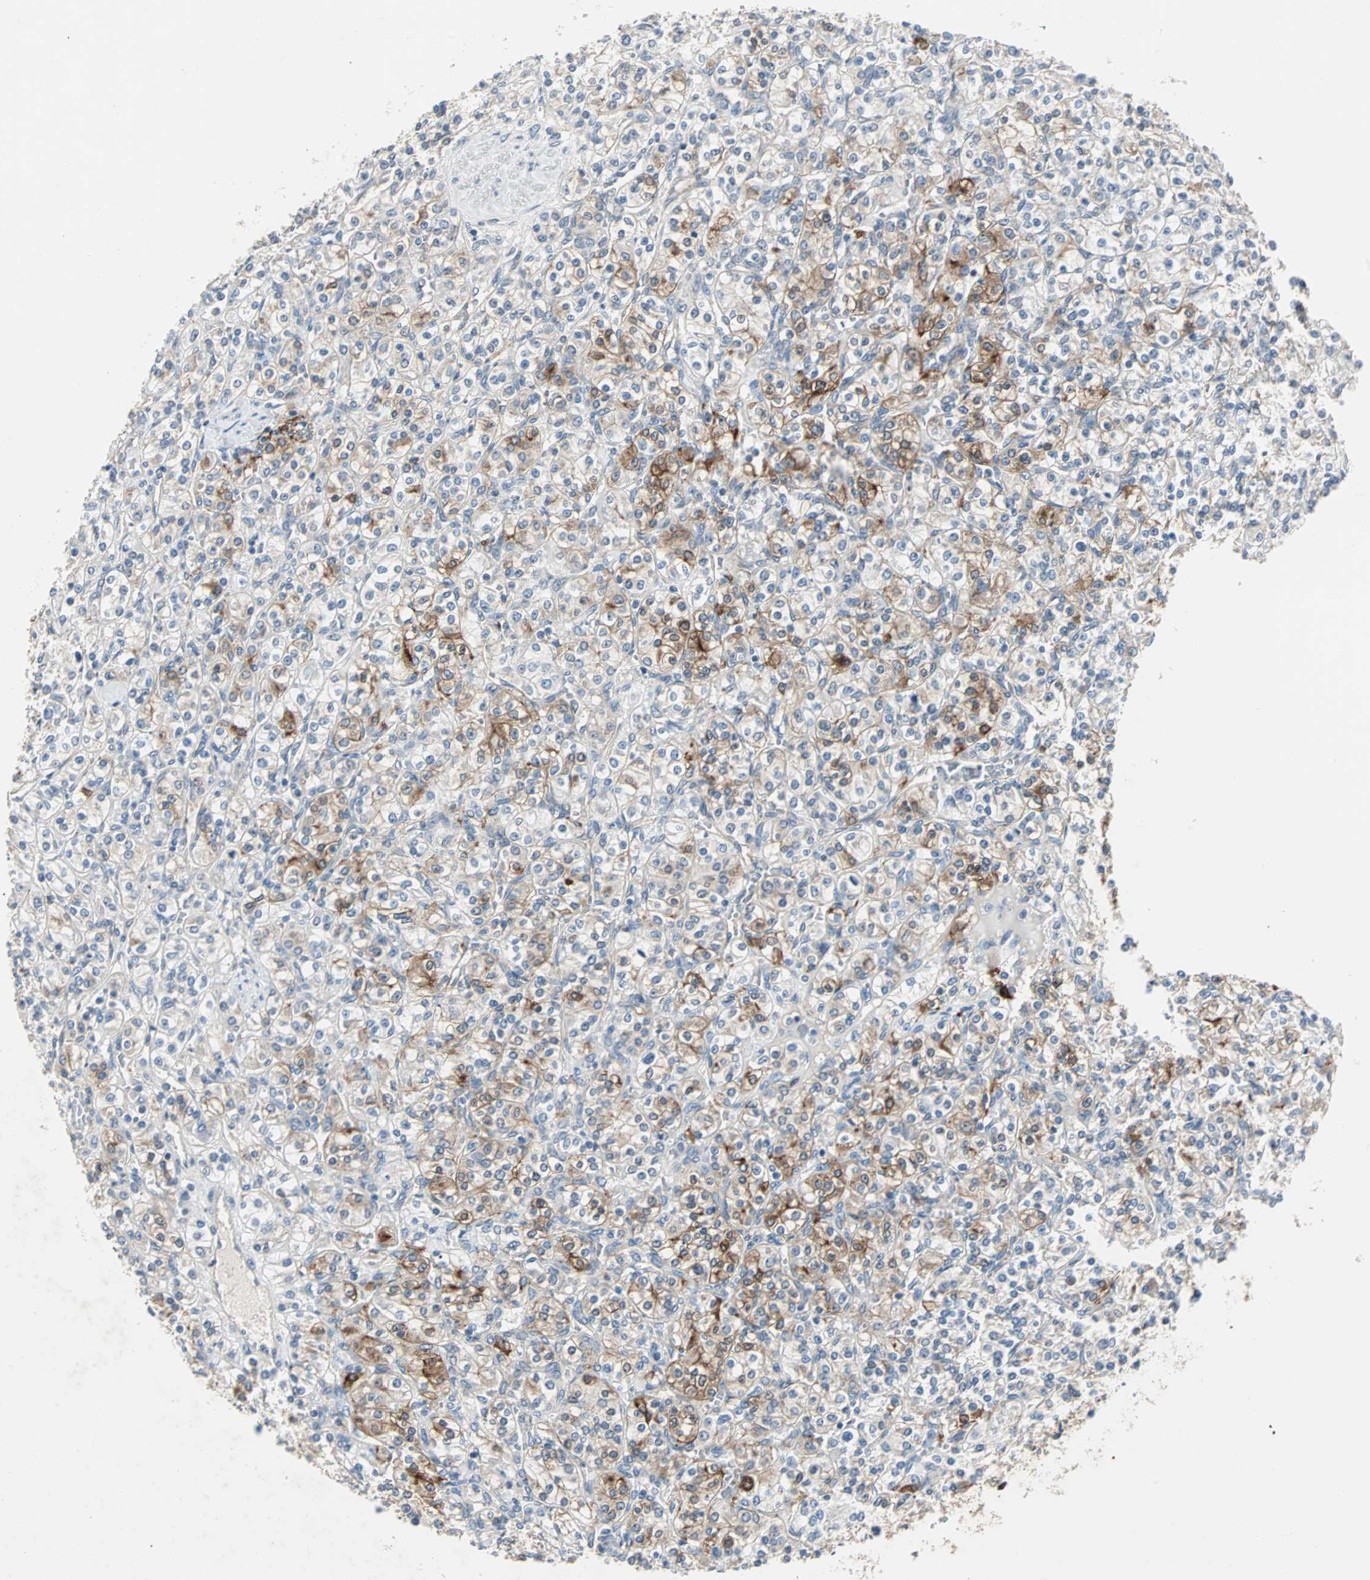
{"staining": {"intensity": "moderate", "quantity": "<25%", "location": "cytoplasmic/membranous"}, "tissue": "renal cancer", "cell_type": "Tumor cells", "image_type": "cancer", "snomed": [{"axis": "morphology", "description": "Adenocarcinoma, NOS"}, {"axis": "topography", "description": "Kidney"}], "caption": "Immunohistochemical staining of human renal adenocarcinoma displays low levels of moderate cytoplasmic/membranous protein staining in about <25% of tumor cells.", "gene": "CMC2", "patient": {"sex": "male", "age": 77}}